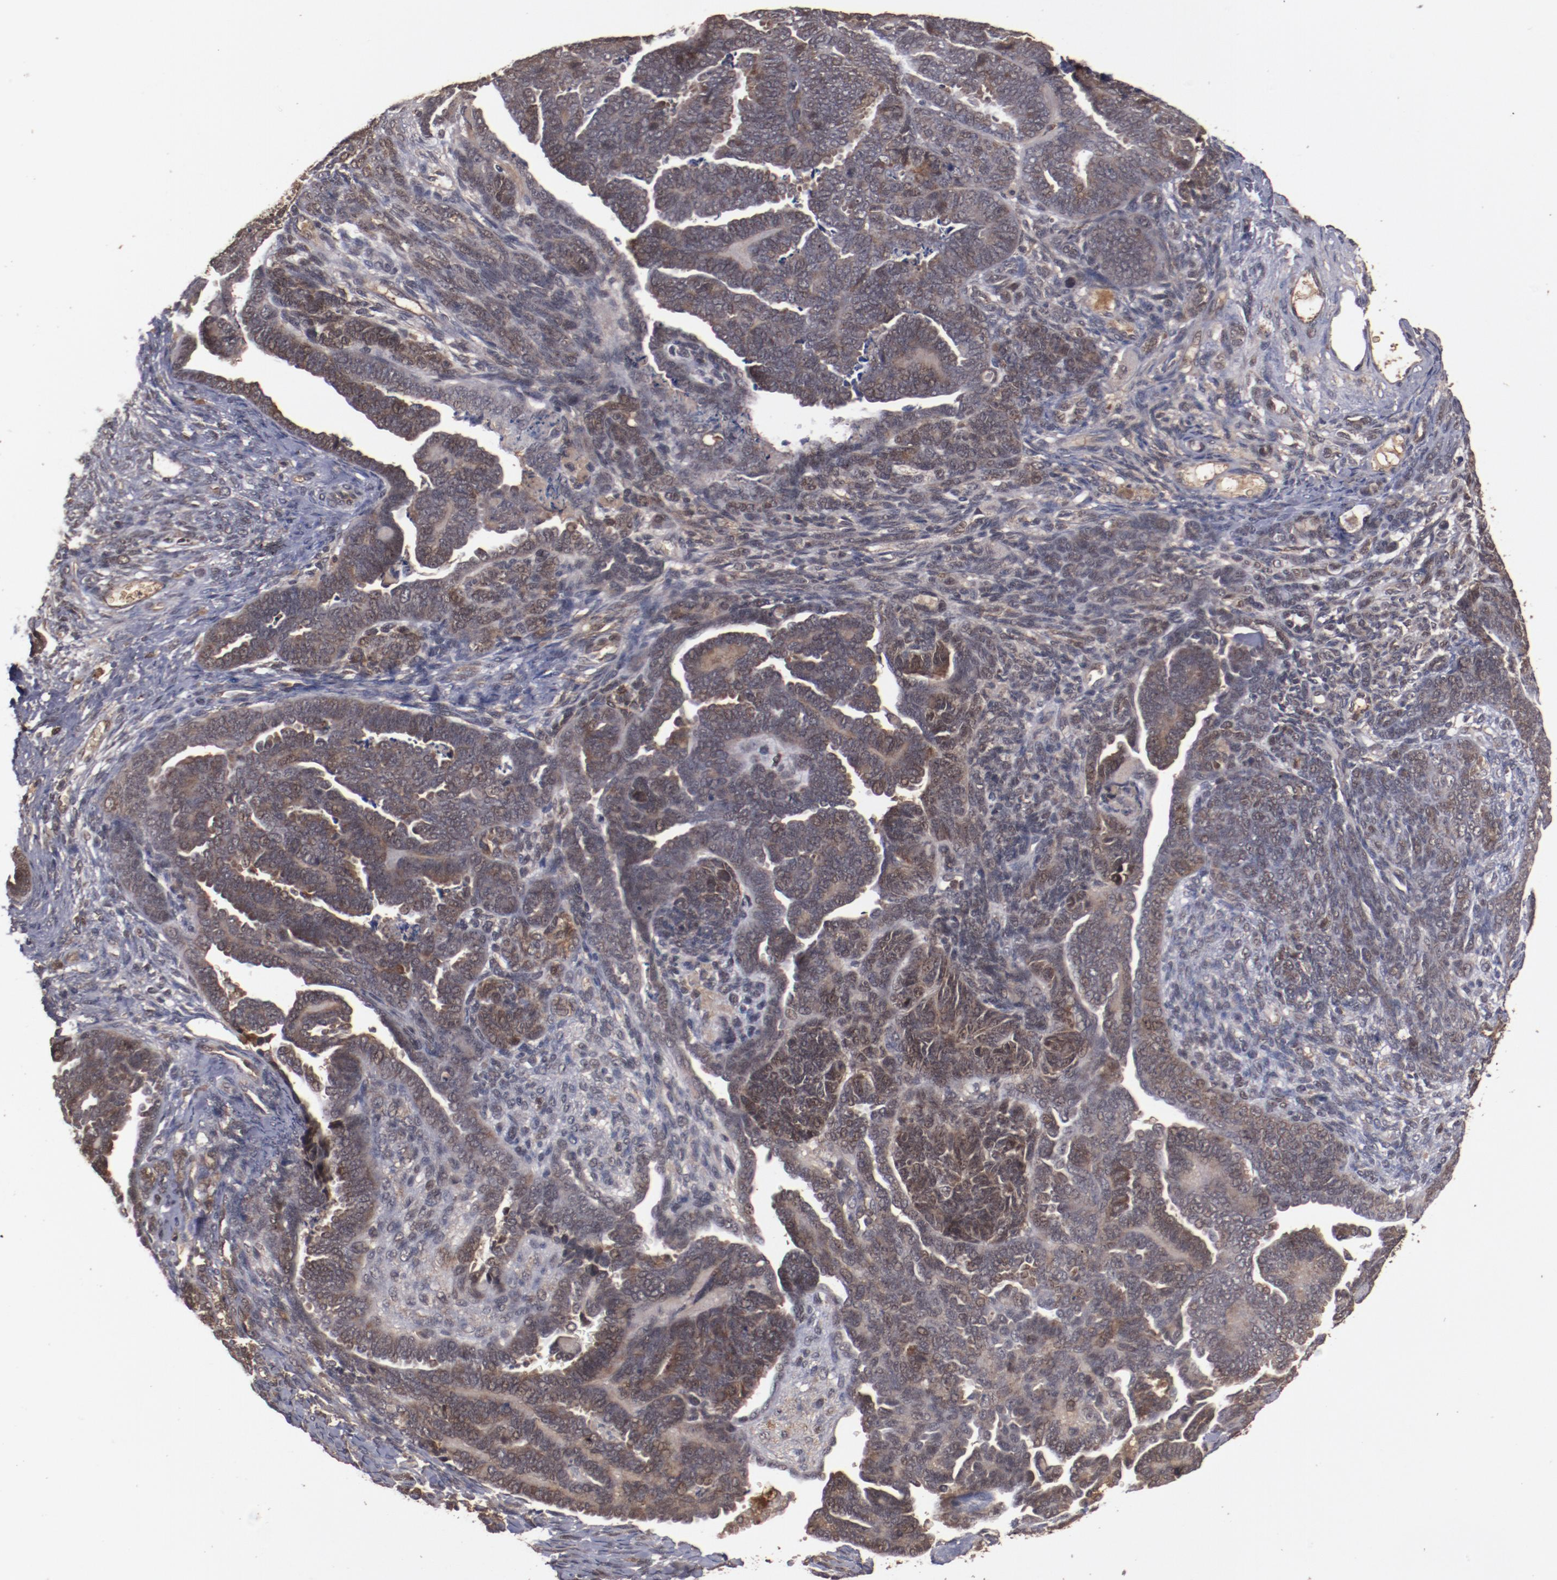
{"staining": {"intensity": "moderate", "quantity": ">75%", "location": "cytoplasmic/membranous"}, "tissue": "endometrial cancer", "cell_type": "Tumor cells", "image_type": "cancer", "snomed": [{"axis": "morphology", "description": "Neoplasm, malignant, NOS"}, {"axis": "topography", "description": "Endometrium"}], "caption": "This is a histology image of immunohistochemistry staining of malignant neoplasm (endometrial), which shows moderate expression in the cytoplasmic/membranous of tumor cells.", "gene": "TENM1", "patient": {"sex": "female", "age": 74}}